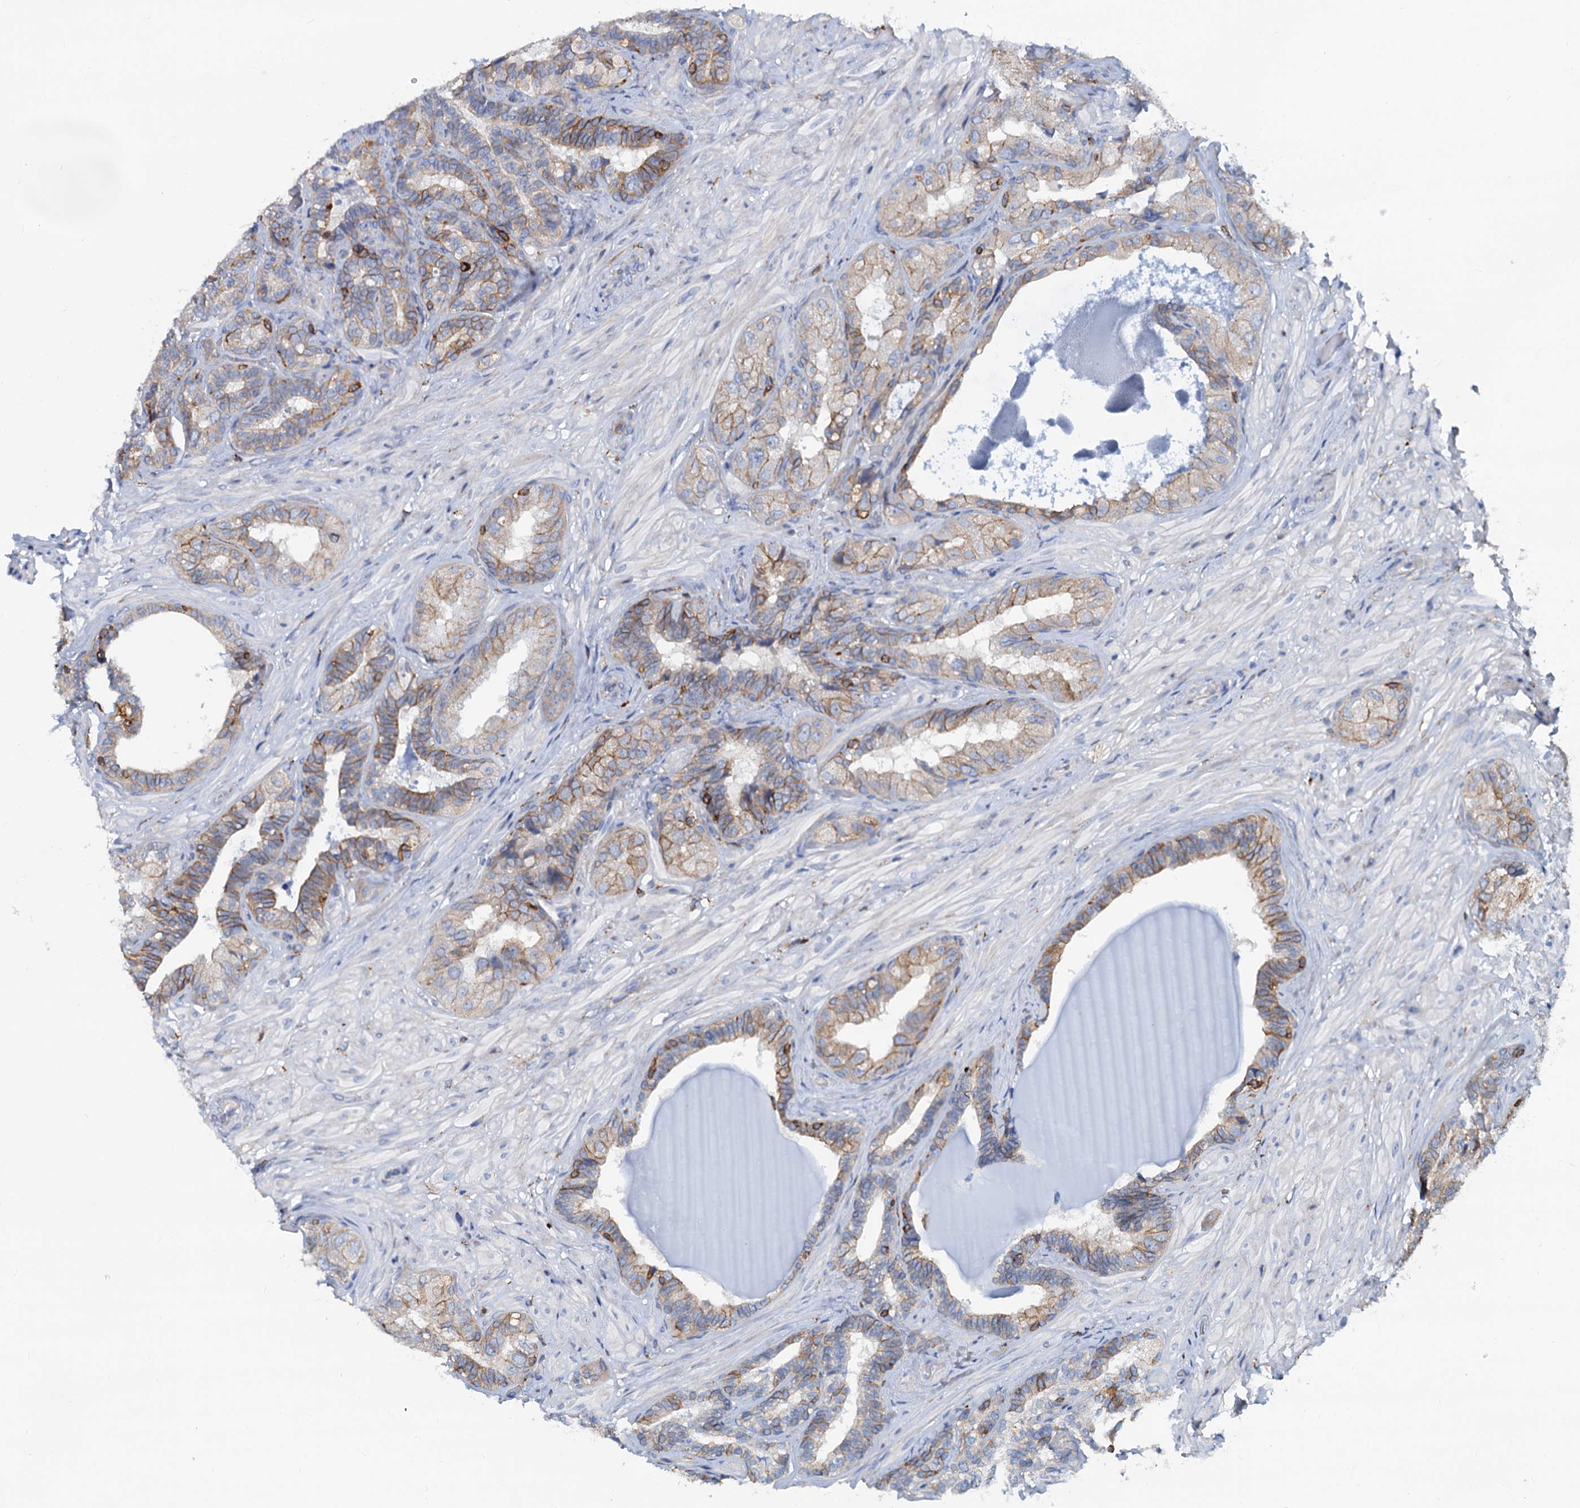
{"staining": {"intensity": "moderate", "quantity": "25%-75%", "location": "cytoplasmic/membranous"}, "tissue": "seminal vesicle", "cell_type": "Glandular cells", "image_type": "normal", "snomed": [{"axis": "morphology", "description": "Normal tissue, NOS"}, {"axis": "topography", "description": "Prostate and seminal vesicle, NOS"}, {"axis": "topography", "description": "Prostate"}, {"axis": "topography", "description": "Seminal veicle"}], "caption": "Normal seminal vesicle demonstrates moderate cytoplasmic/membranous staining in approximately 25%-75% of glandular cells.", "gene": "LRCH4", "patient": {"sex": "male", "age": 67}}